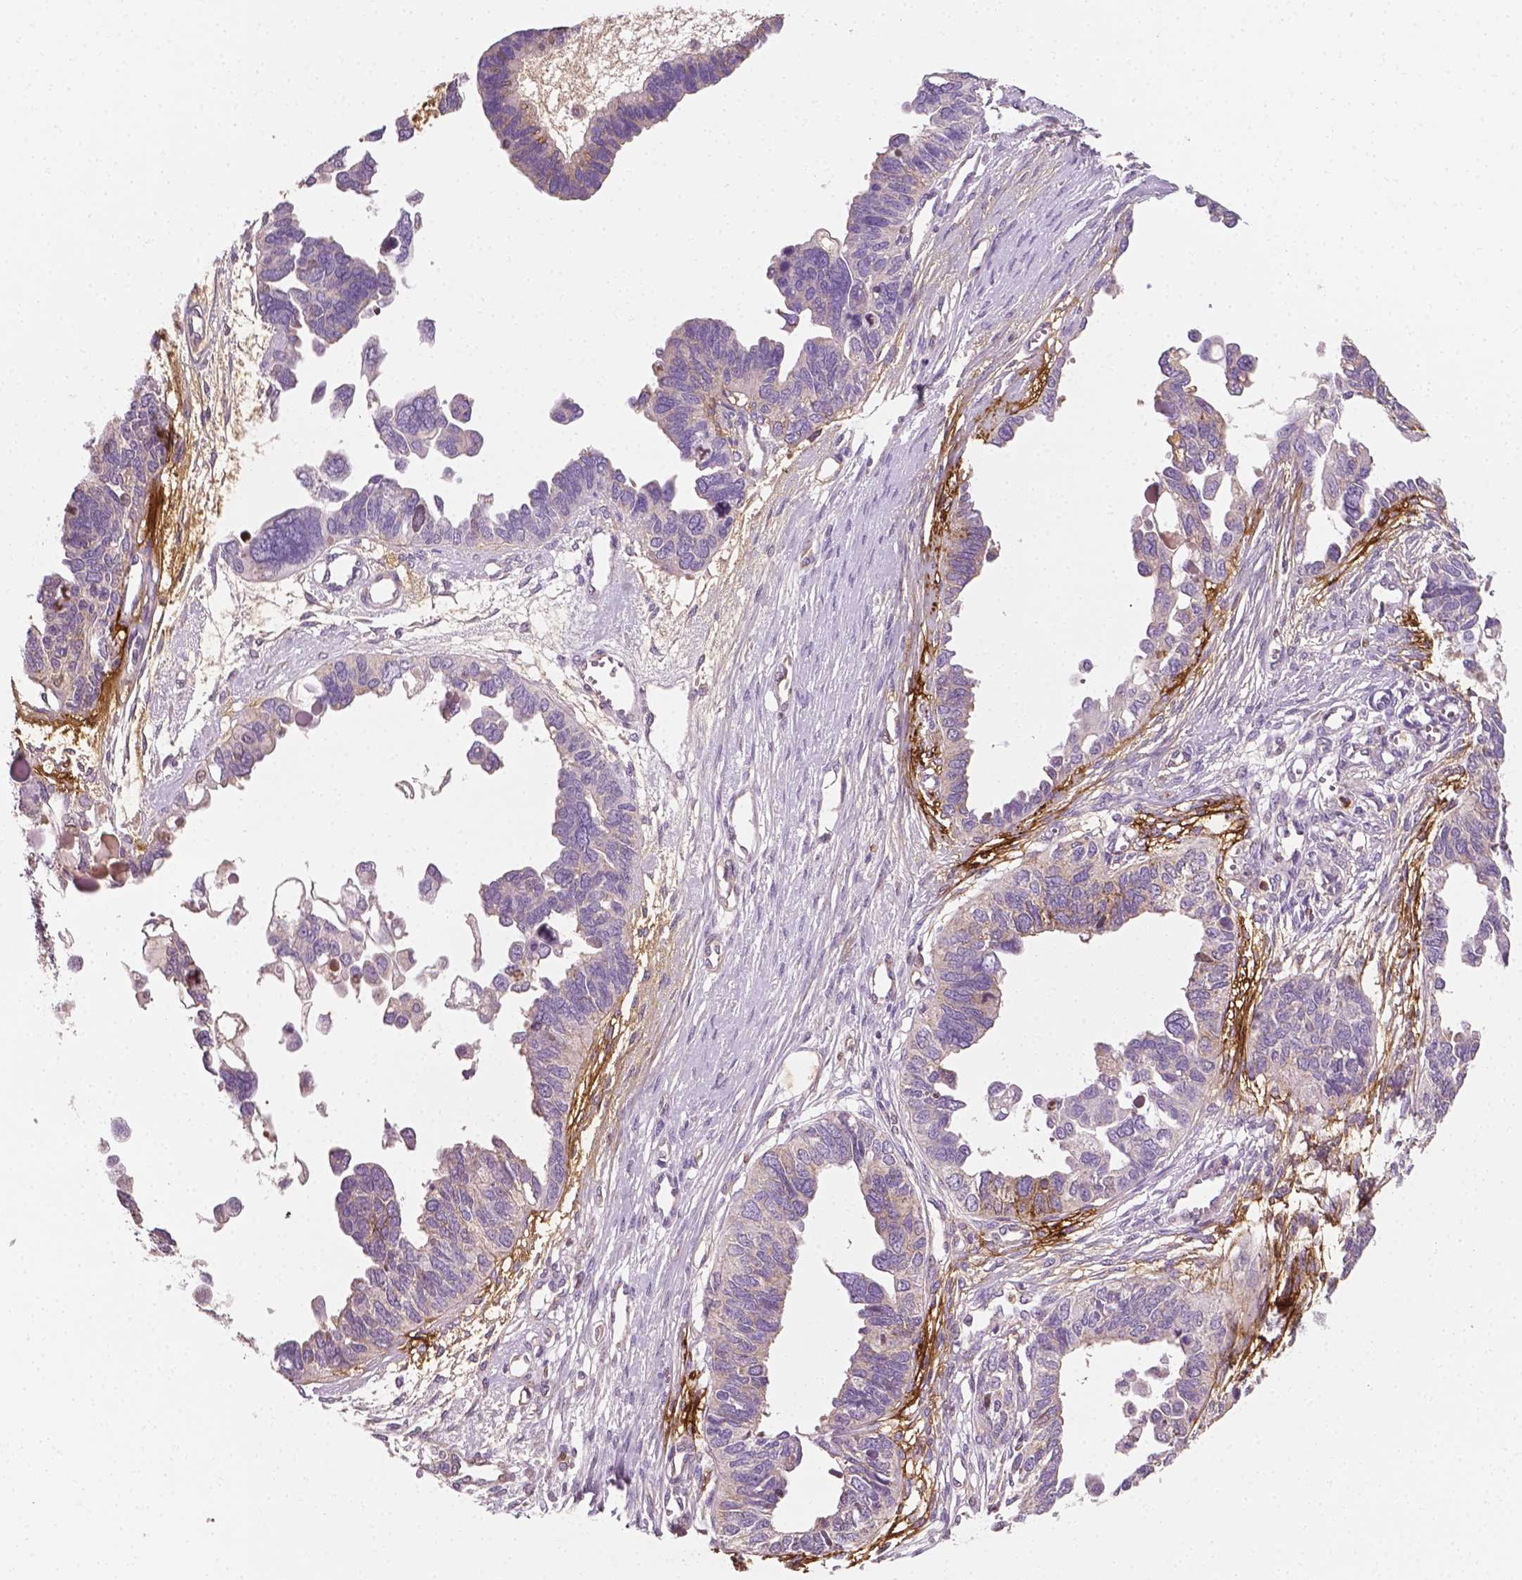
{"staining": {"intensity": "negative", "quantity": "none", "location": "none"}, "tissue": "ovarian cancer", "cell_type": "Tumor cells", "image_type": "cancer", "snomed": [{"axis": "morphology", "description": "Cystadenocarcinoma, serous, NOS"}, {"axis": "topography", "description": "Ovary"}], "caption": "The photomicrograph reveals no significant positivity in tumor cells of serous cystadenocarcinoma (ovarian).", "gene": "PTX3", "patient": {"sex": "female", "age": 51}}